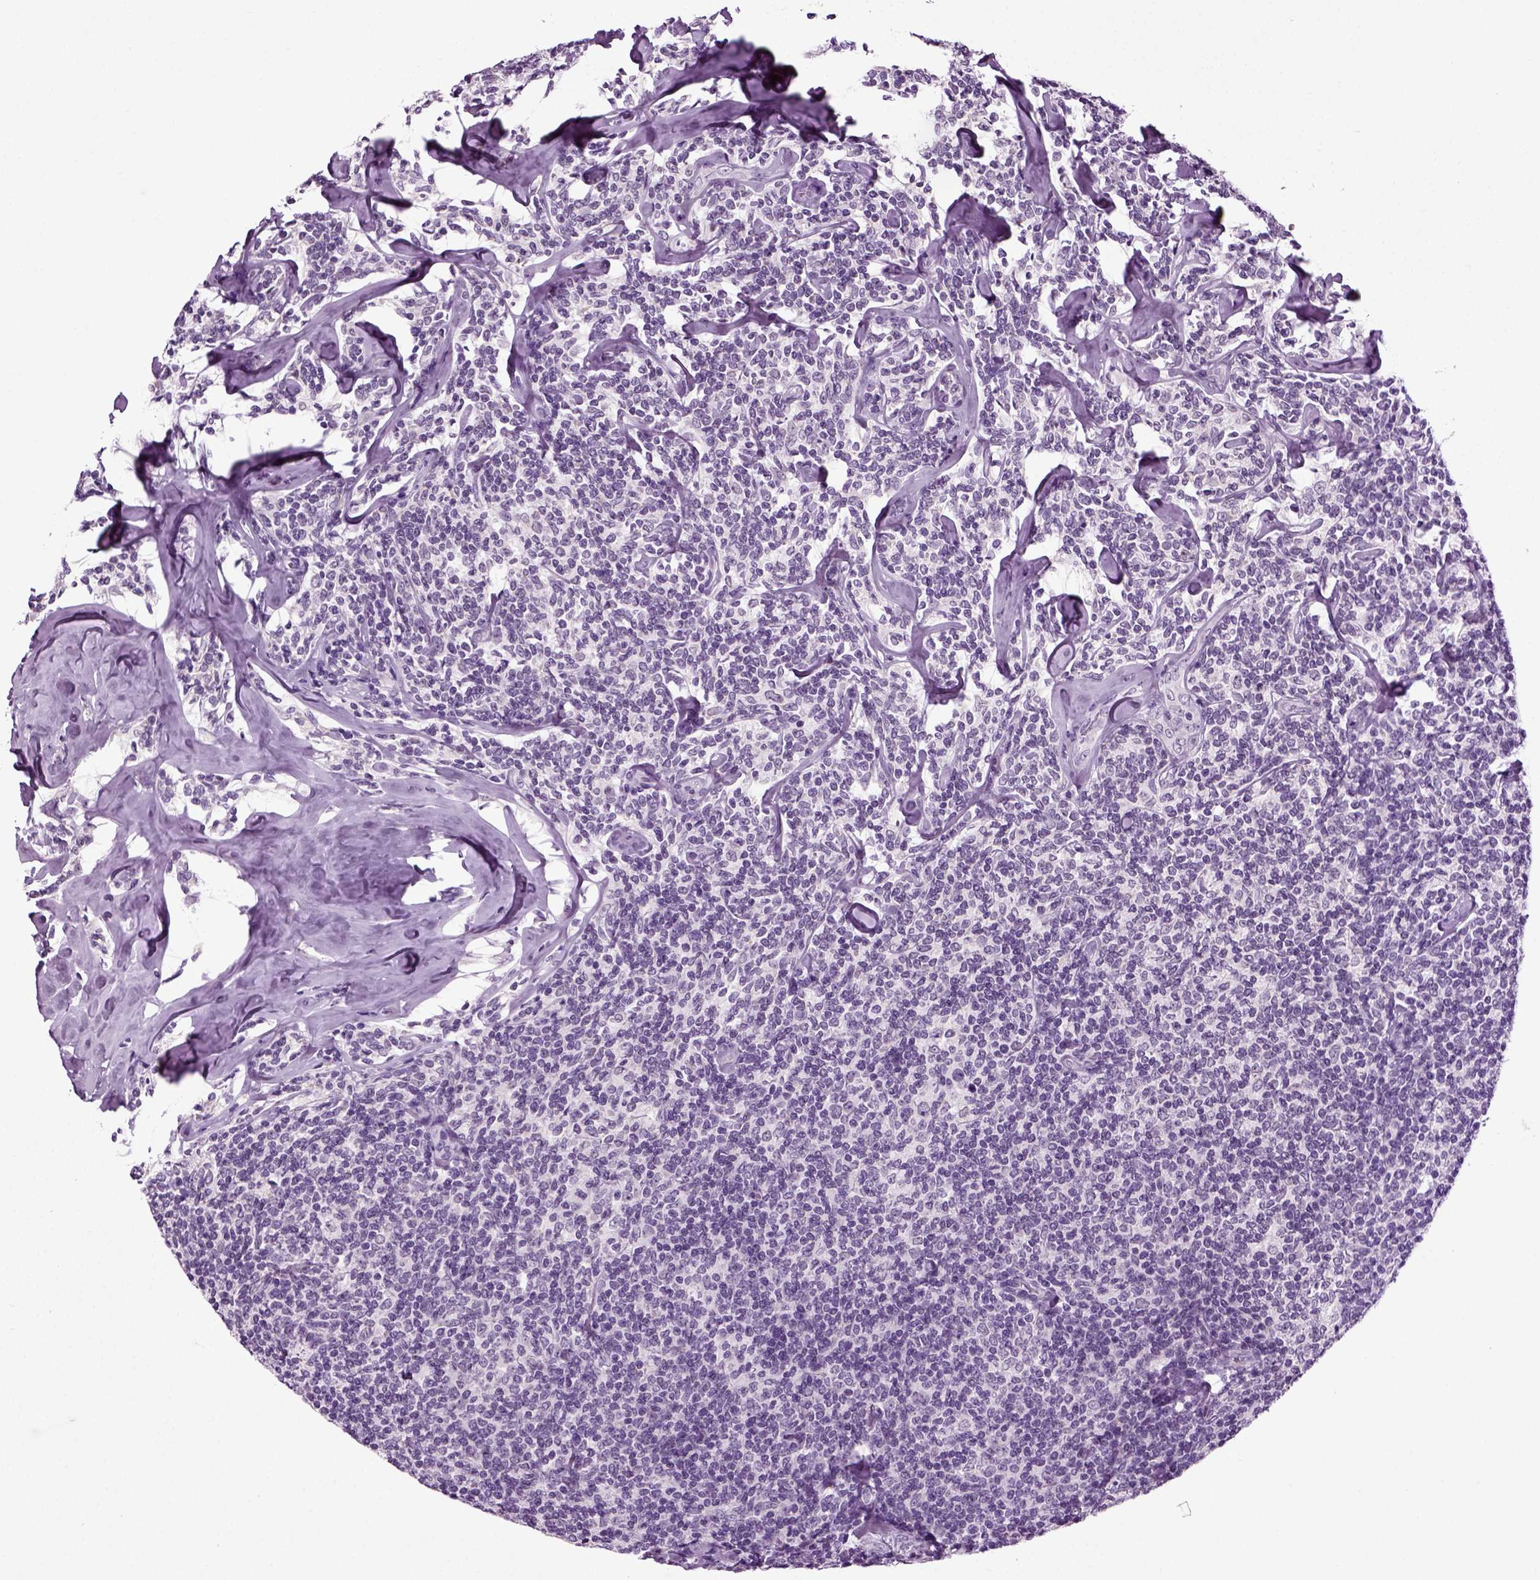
{"staining": {"intensity": "negative", "quantity": "none", "location": "none"}, "tissue": "lymphoma", "cell_type": "Tumor cells", "image_type": "cancer", "snomed": [{"axis": "morphology", "description": "Malignant lymphoma, non-Hodgkin's type, Low grade"}, {"axis": "topography", "description": "Lymph node"}], "caption": "DAB (3,3'-diaminobenzidine) immunohistochemical staining of malignant lymphoma, non-Hodgkin's type (low-grade) shows no significant positivity in tumor cells.", "gene": "SPATA17", "patient": {"sex": "female", "age": 56}}